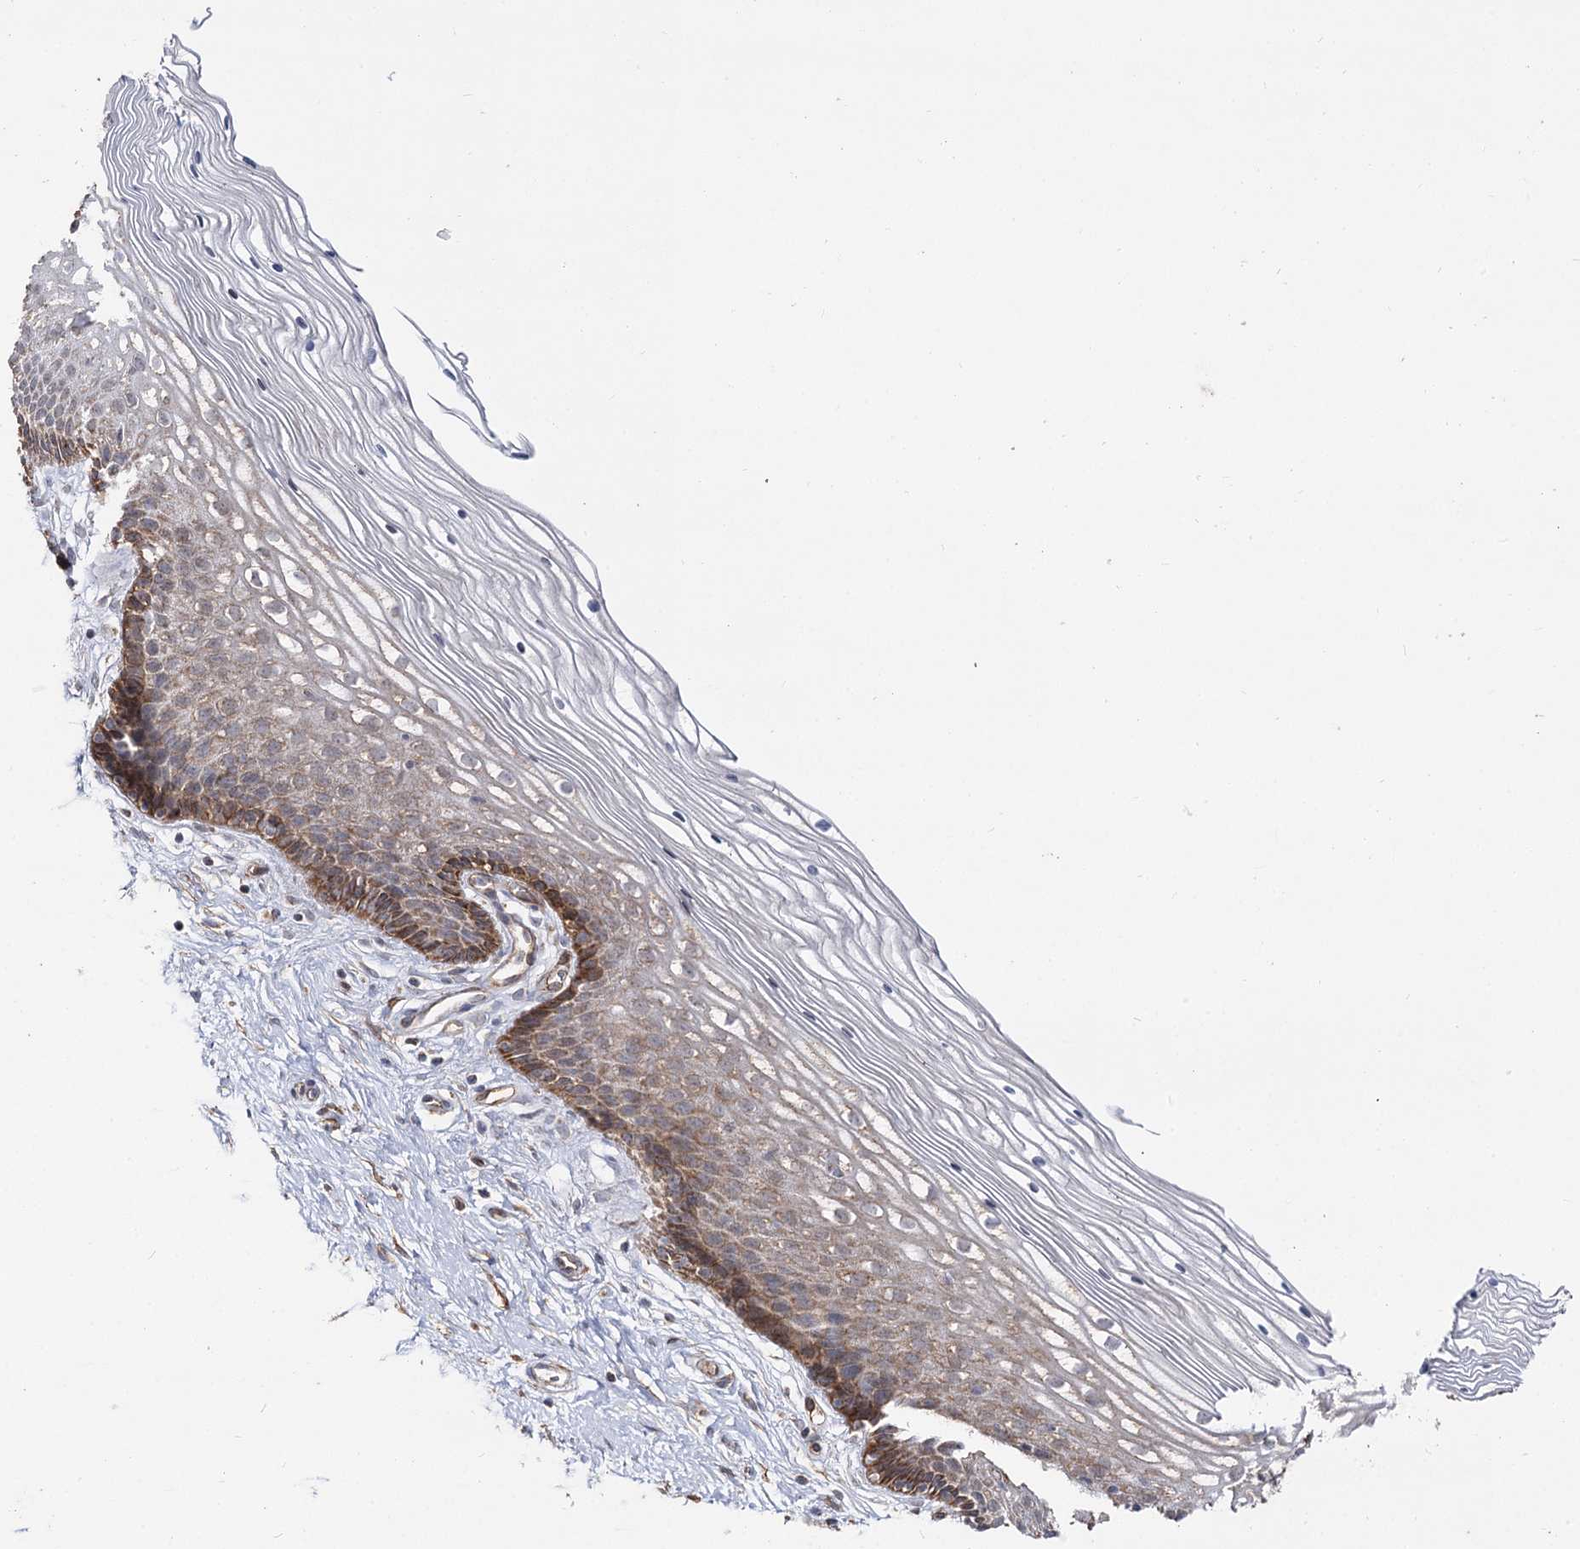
{"staining": {"intensity": "weak", "quantity": ">75%", "location": "cytoplasmic/membranous"}, "tissue": "cervix", "cell_type": "Glandular cells", "image_type": "normal", "snomed": [{"axis": "morphology", "description": "Normal tissue, NOS"}, {"axis": "topography", "description": "Cervix"}], "caption": "This micrograph exhibits IHC staining of normal human cervix, with low weak cytoplasmic/membranous positivity in approximately >75% of glandular cells.", "gene": "CBR4", "patient": {"sex": "female", "age": 33}}